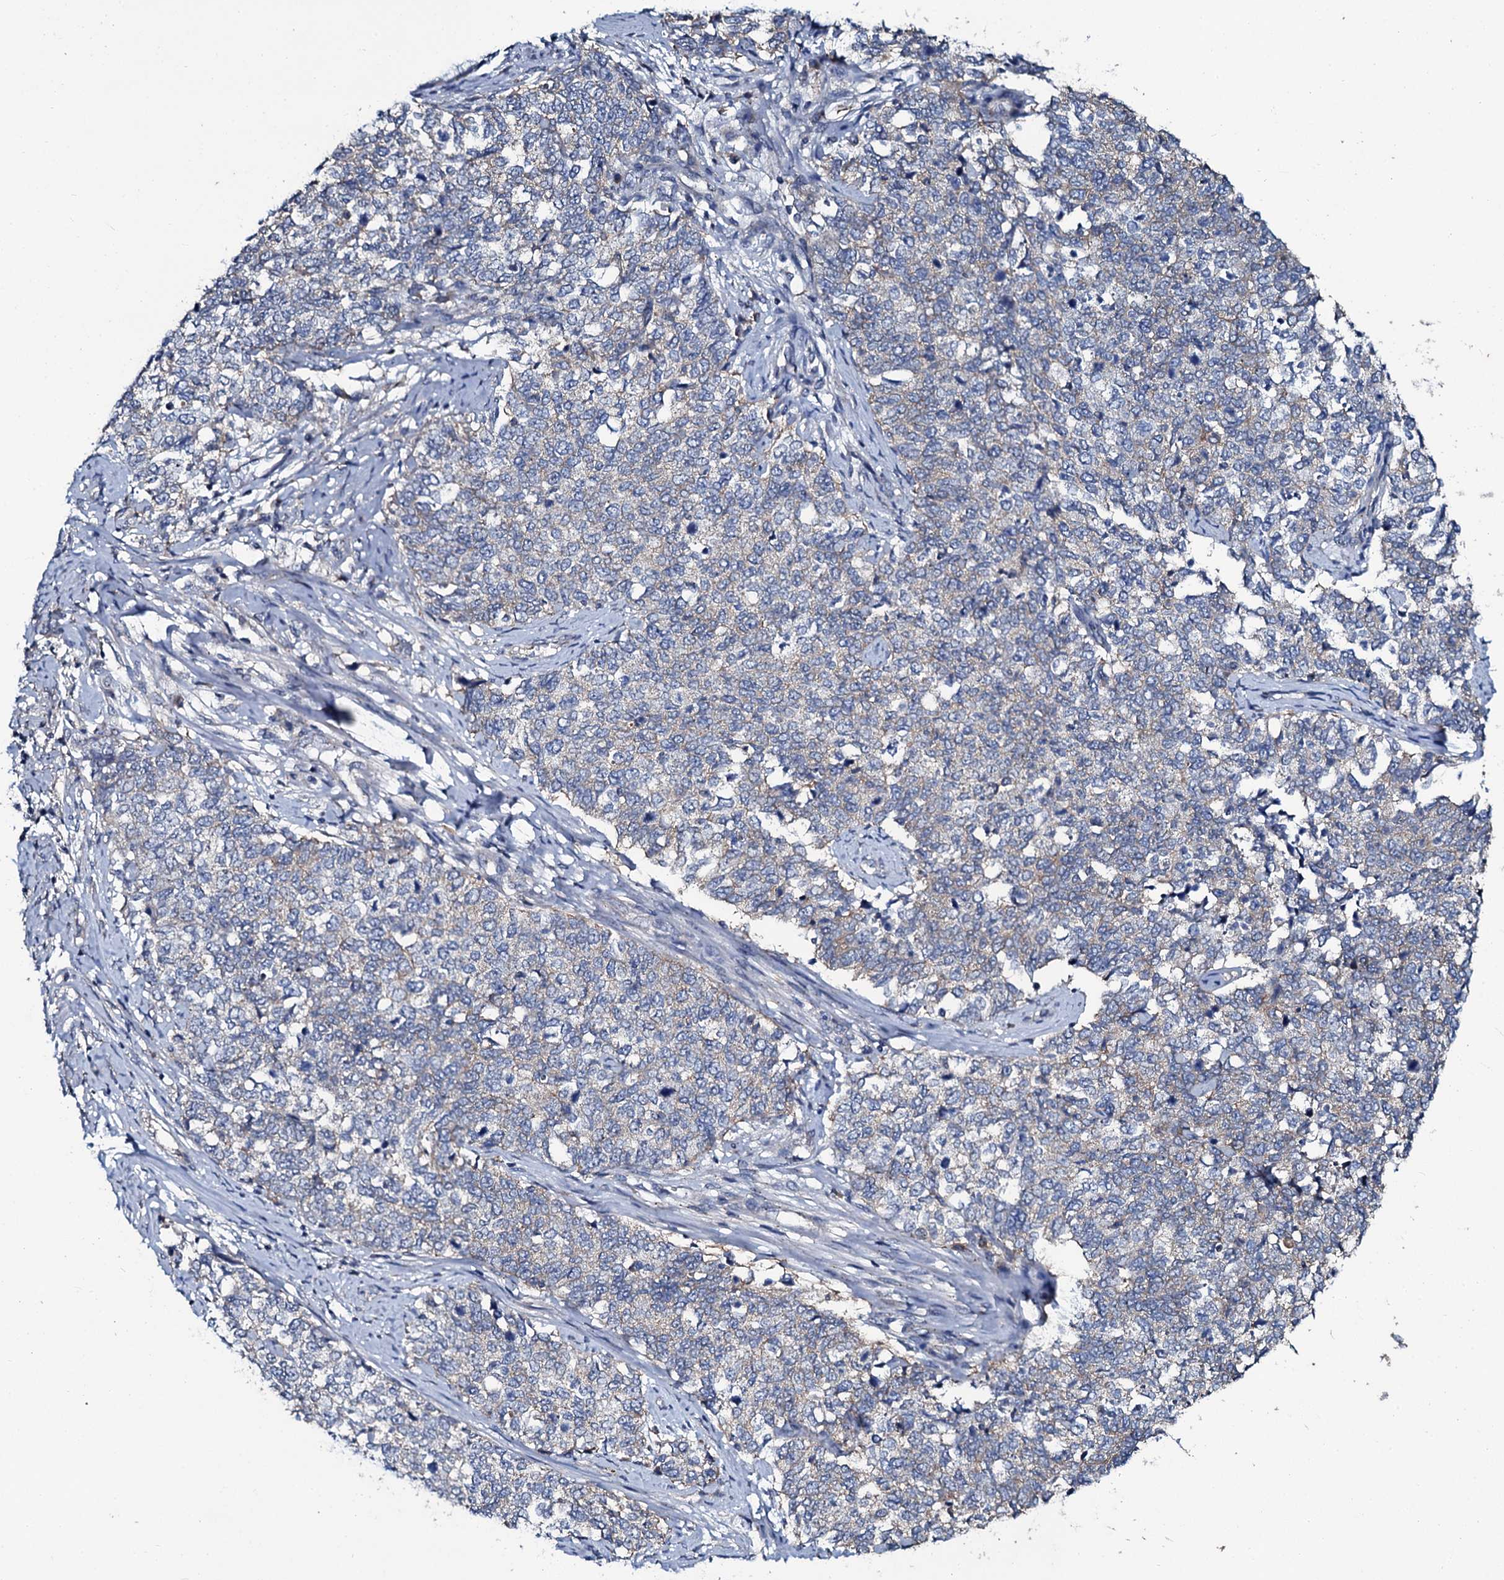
{"staining": {"intensity": "weak", "quantity": "<25%", "location": "cytoplasmic/membranous"}, "tissue": "cervical cancer", "cell_type": "Tumor cells", "image_type": "cancer", "snomed": [{"axis": "morphology", "description": "Squamous cell carcinoma, NOS"}, {"axis": "topography", "description": "Cervix"}], "caption": "Protein analysis of cervical squamous cell carcinoma demonstrates no significant staining in tumor cells.", "gene": "USPL1", "patient": {"sex": "female", "age": 63}}